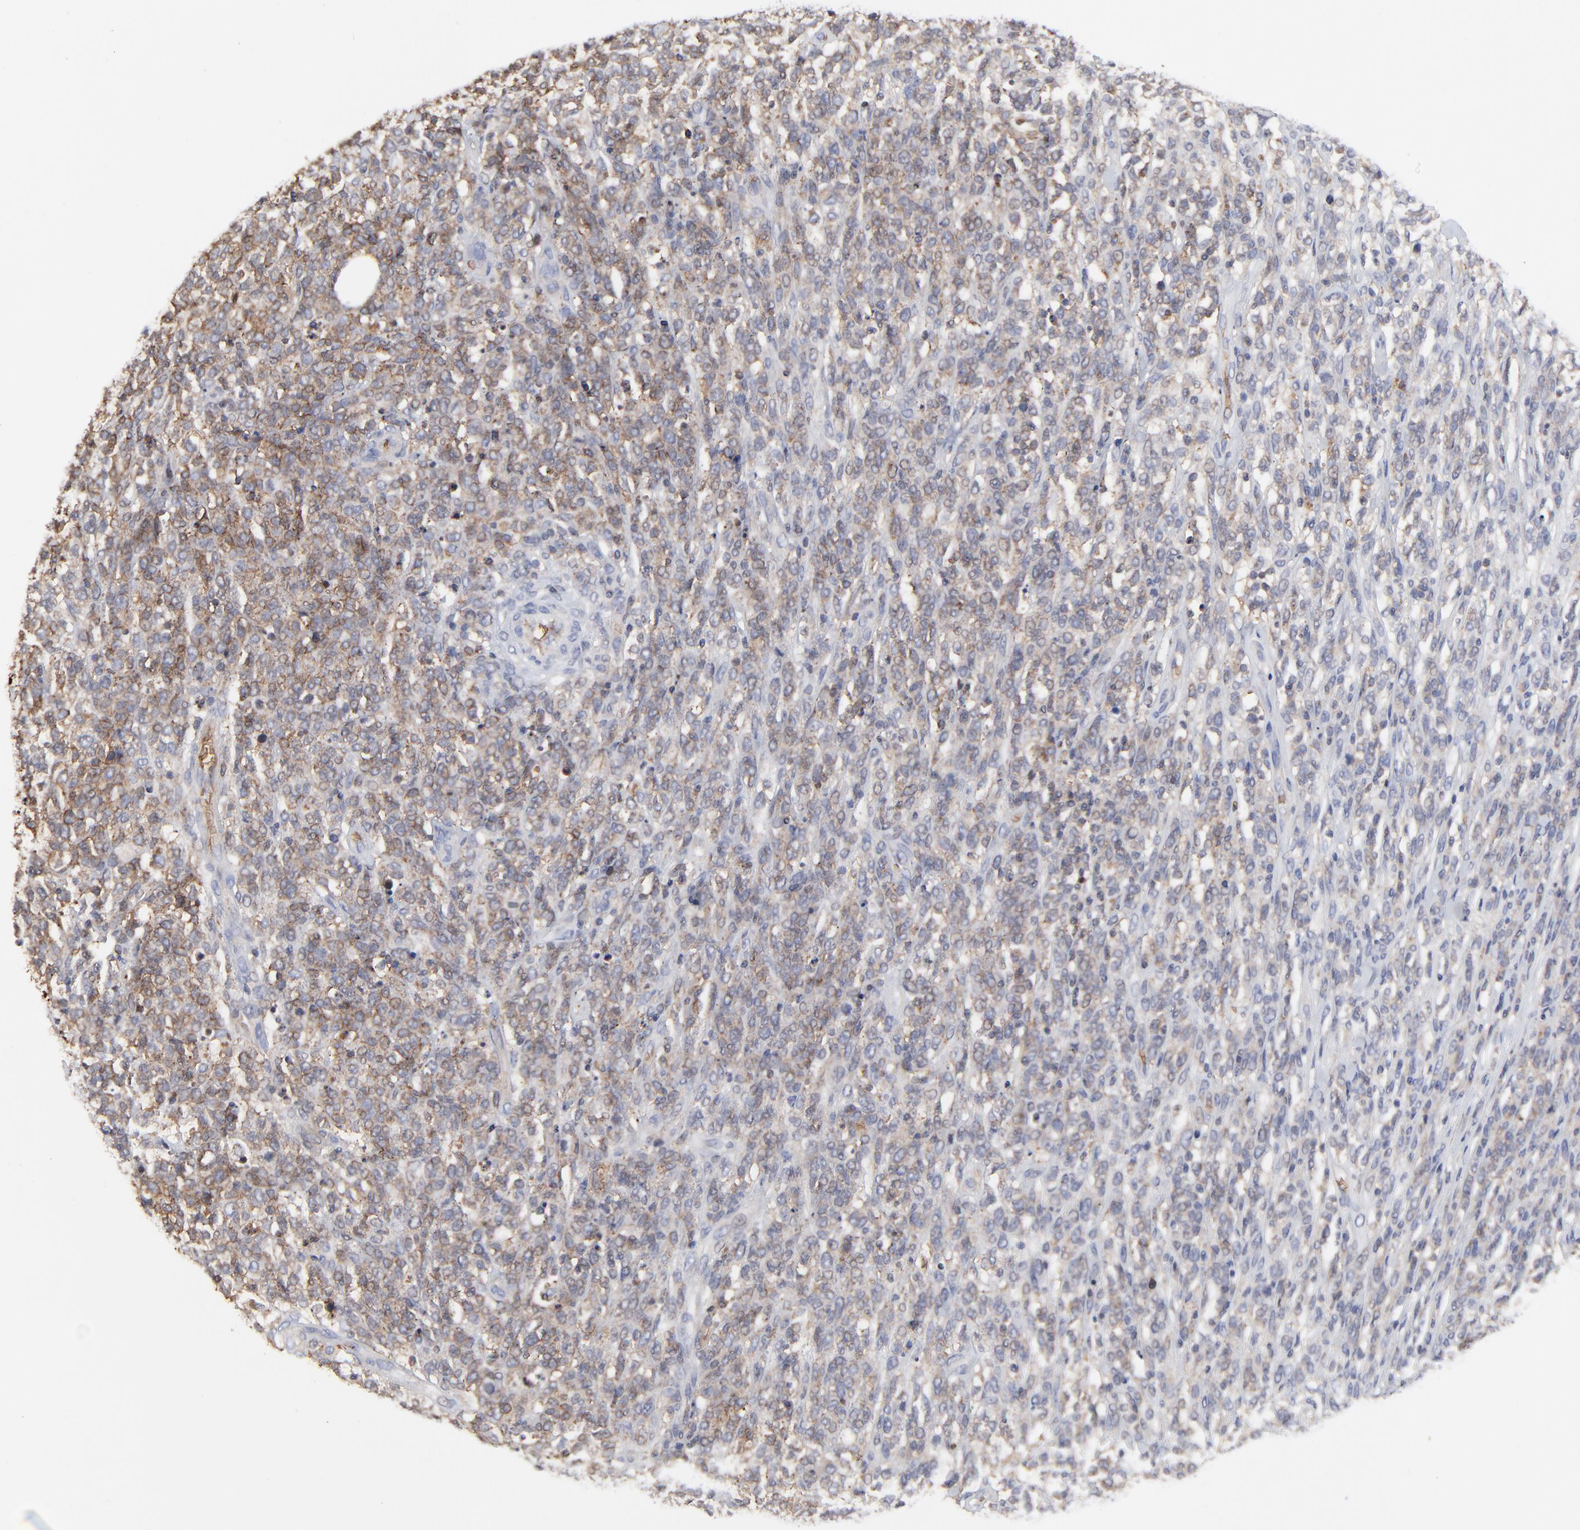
{"staining": {"intensity": "moderate", "quantity": "25%-75%", "location": "cytoplasmic/membranous"}, "tissue": "lymphoma", "cell_type": "Tumor cells", "image_type": "cancer", "snomed": [{"axis": "morphology", "description": "Malignant lymphoma, non-Hodgkin's type, High grade"}, {"axis": "topography", "description": "Lymph node"}], "caption": "Malignant lymphoma, non-Hodgkin's type (high-grade) stained with DAB IHC displays medium levels of moderate cytoplasmic/membranous positivity in approximately 25%-75% of tumor cells.", "gene": "PAG1", "patient": {"sex": "female", "age": 73}}